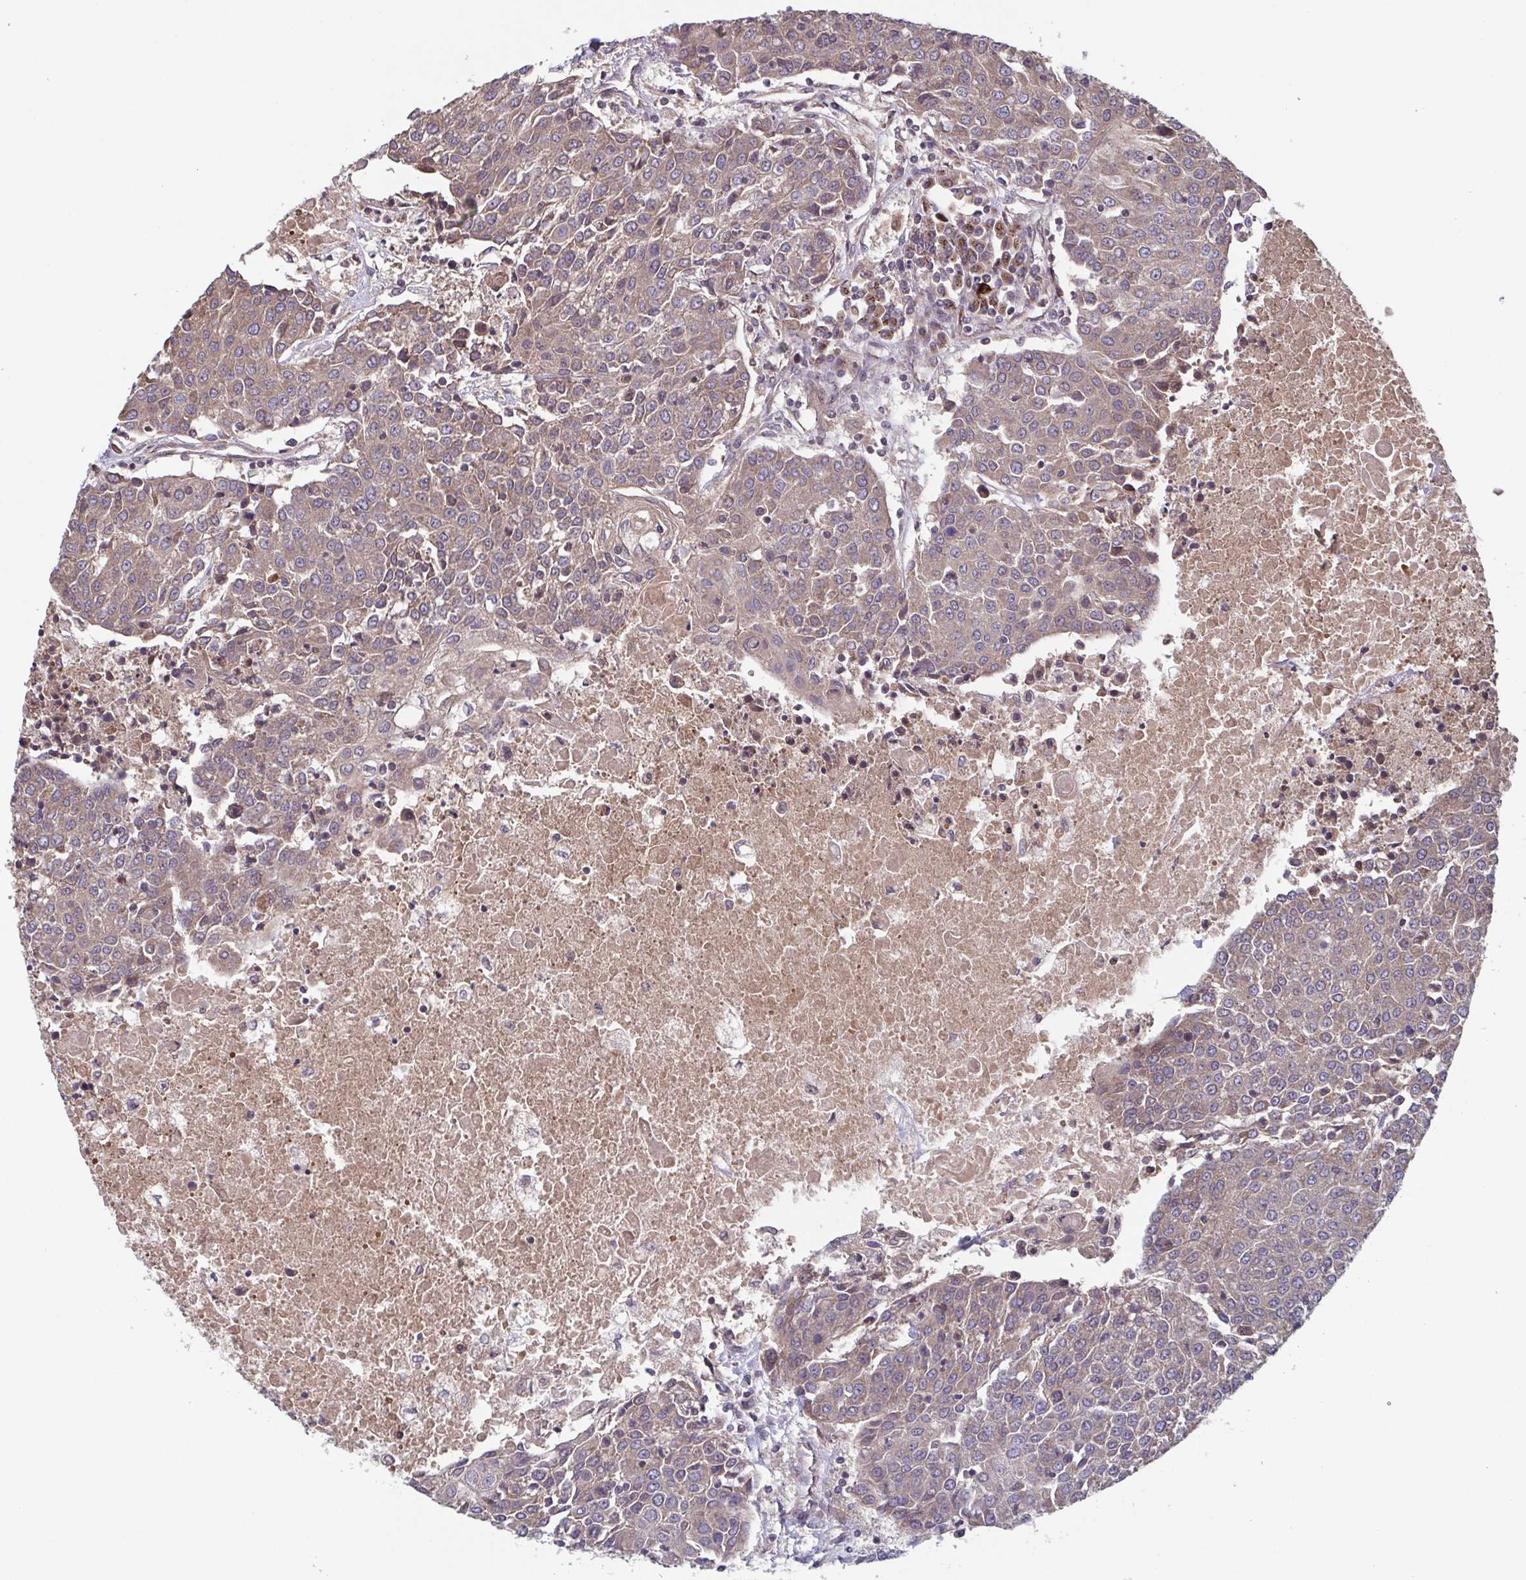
{"staining": {"intensity": "moderate", "quantity": ">75%", "location": "cytoplasmic/membranous"}, "tissue": "urothelial cancer", "cell_type": "Tumor cells", "image_type": "cancer", "snomed": [{"axis": "morphology", "description": "Urothelial carcinoma, High grade"}, {"axis": "topography", "description": "Urinary bladder"}], "caption": "A micrograph of high-grade urothelial carcinoma stained for a protein shows moderate cytoplasmic/membranous brown staining in tumor cells.", "gene": "COPB1", "patient": {"sex": "female", "age": 85}}